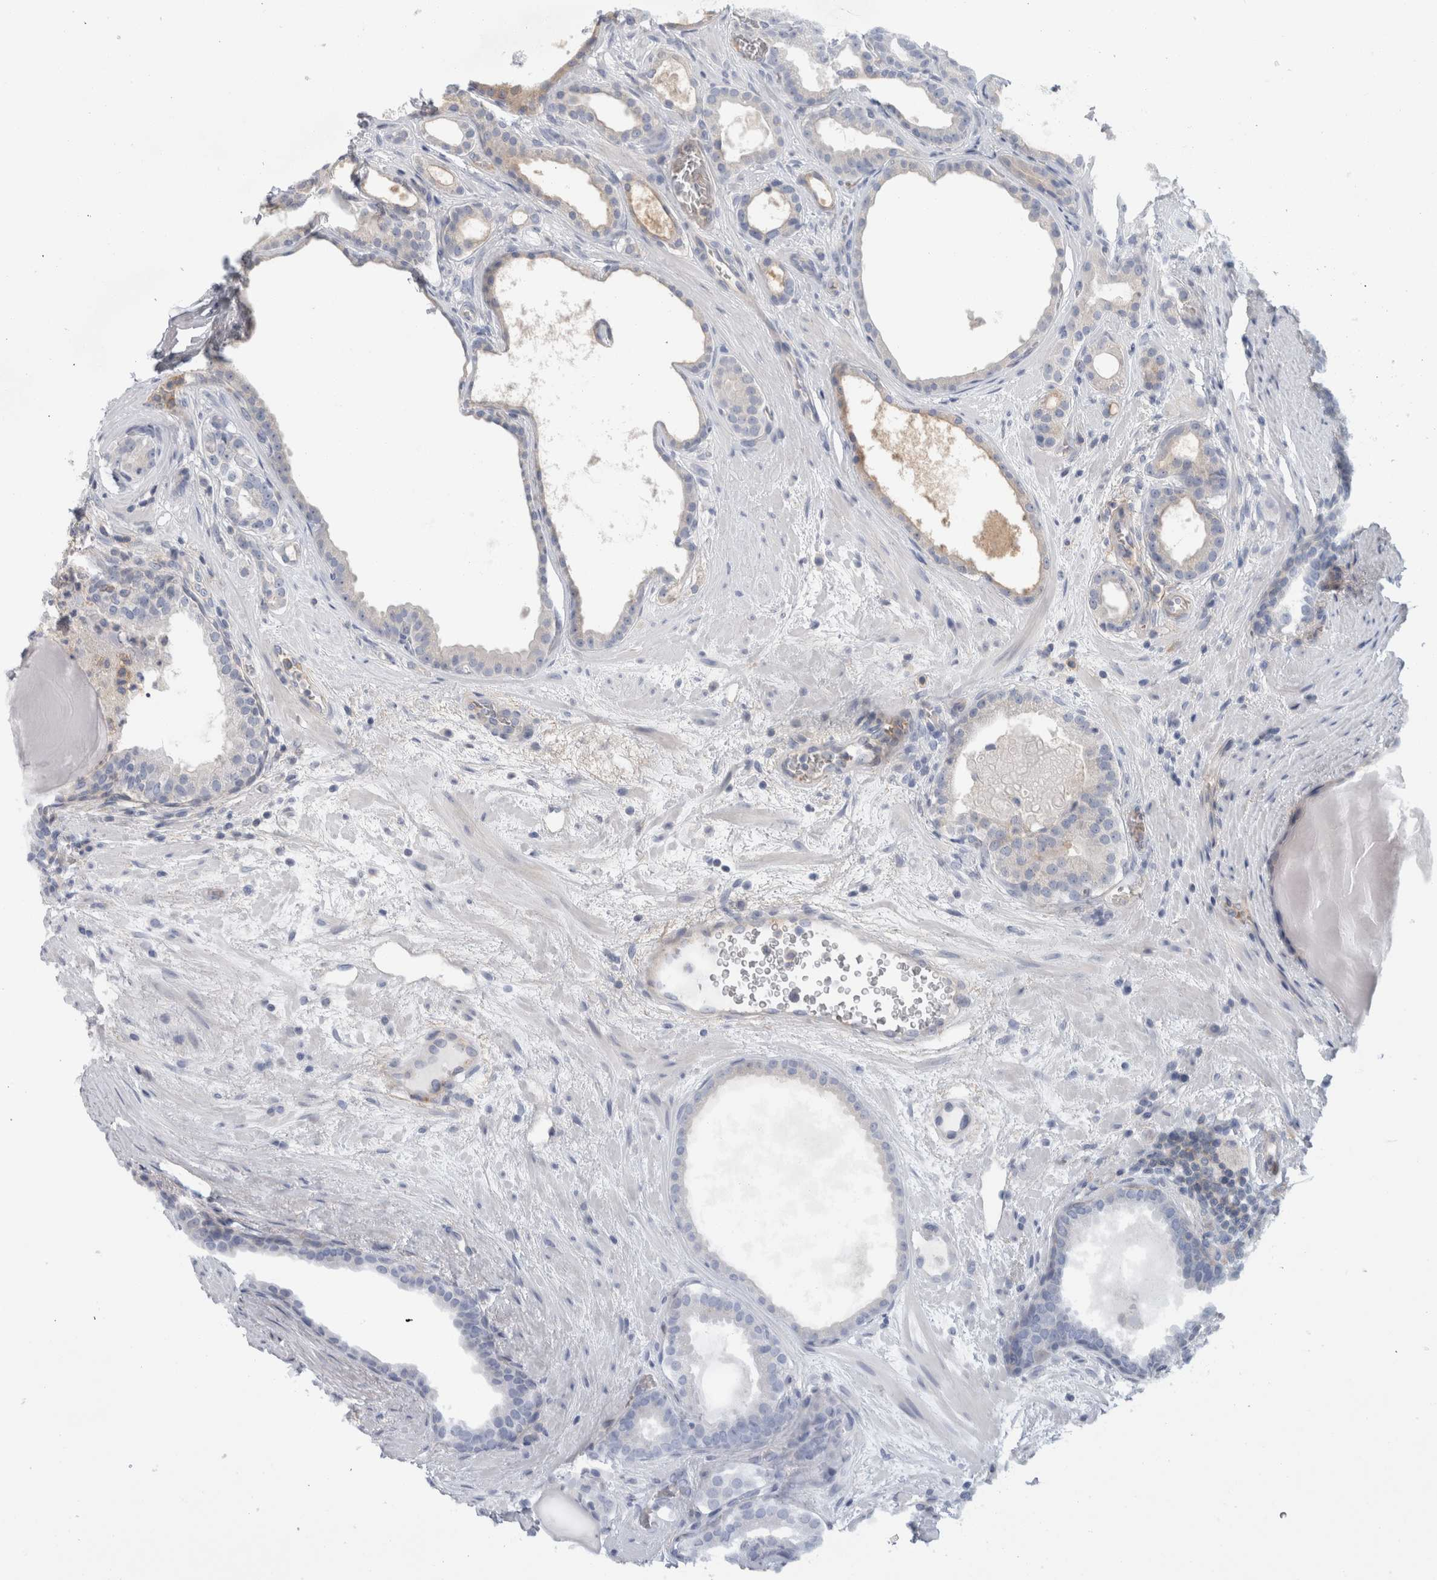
{"staining": {"intensity": "negative", "quantity": "none", "location": "none"}, "tissue": "prostate cancer", "cell_type": "Tumor cells", "image_type": "cancer", "snomed": [{"axis": "morphology", "description": "Adenocarcinoma, High grade"}, {"axis": "topography", "description": "Prostate"}], "caption": "Tumor cells show no significant staining in high-grade adenocarcinoma (prostate).", "gene": "CD55", "patient": {"sex": "male", "age": 60}}